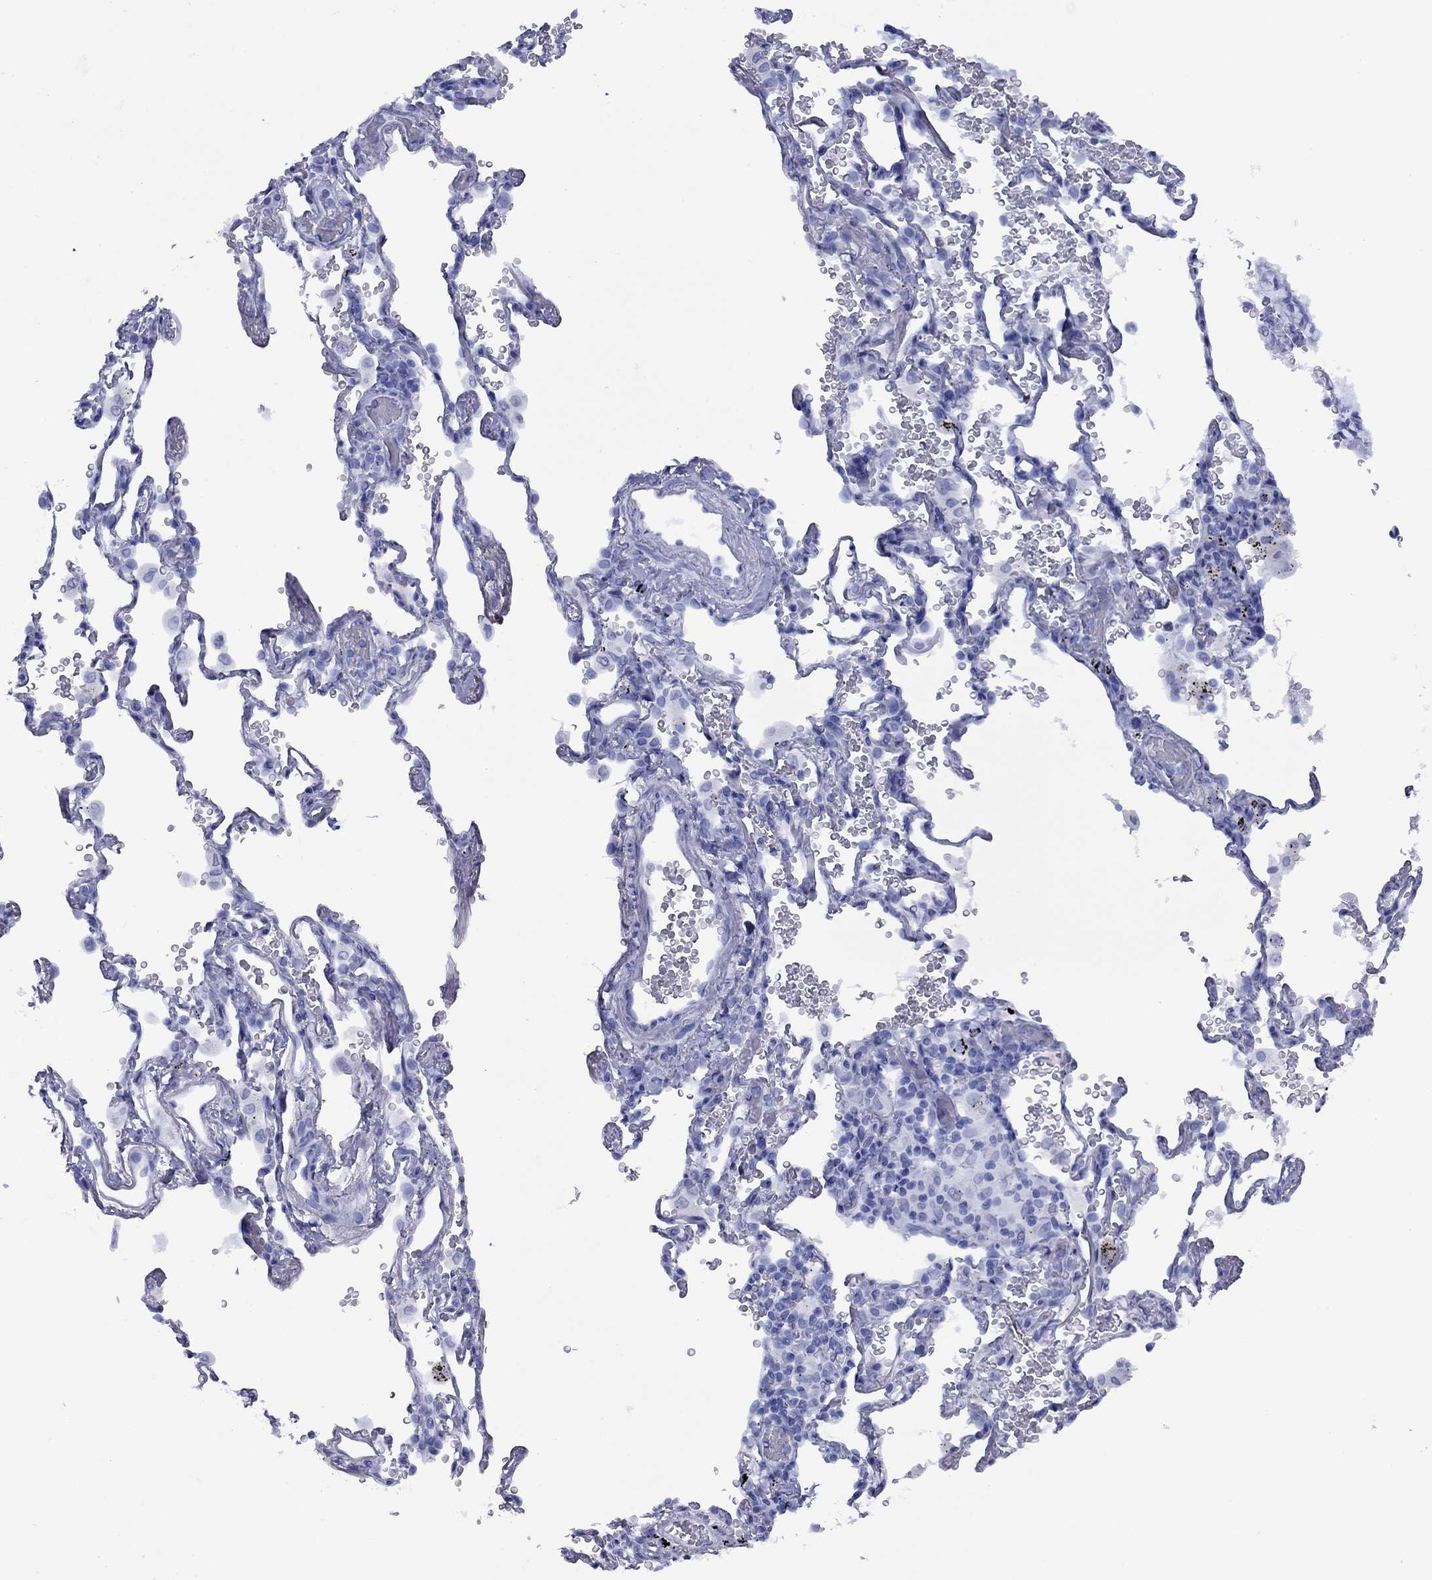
{"staining": {"intensity": "negative", "quantity": "none", "location": "none"}, "tissue": "soft tissue", "cell_type": "Fibroblasts", "image_type": "normal", "snomed": [{"axis": "morphology", "description": "Normal tissue, NOS"}, {"axis": "morphology", "description": "Adenocarcinoma, NOS"}, {"axis": "topography", "description": "Cartilage tissue"}, {"axis": "topography", "description": "Lung"}], "caption": "Immunohistochemistry of normal human soft tissue shows no positivity in fibroblasts.", "gene": "ROM1", "patient": {"sex": "male", "age": 59}}